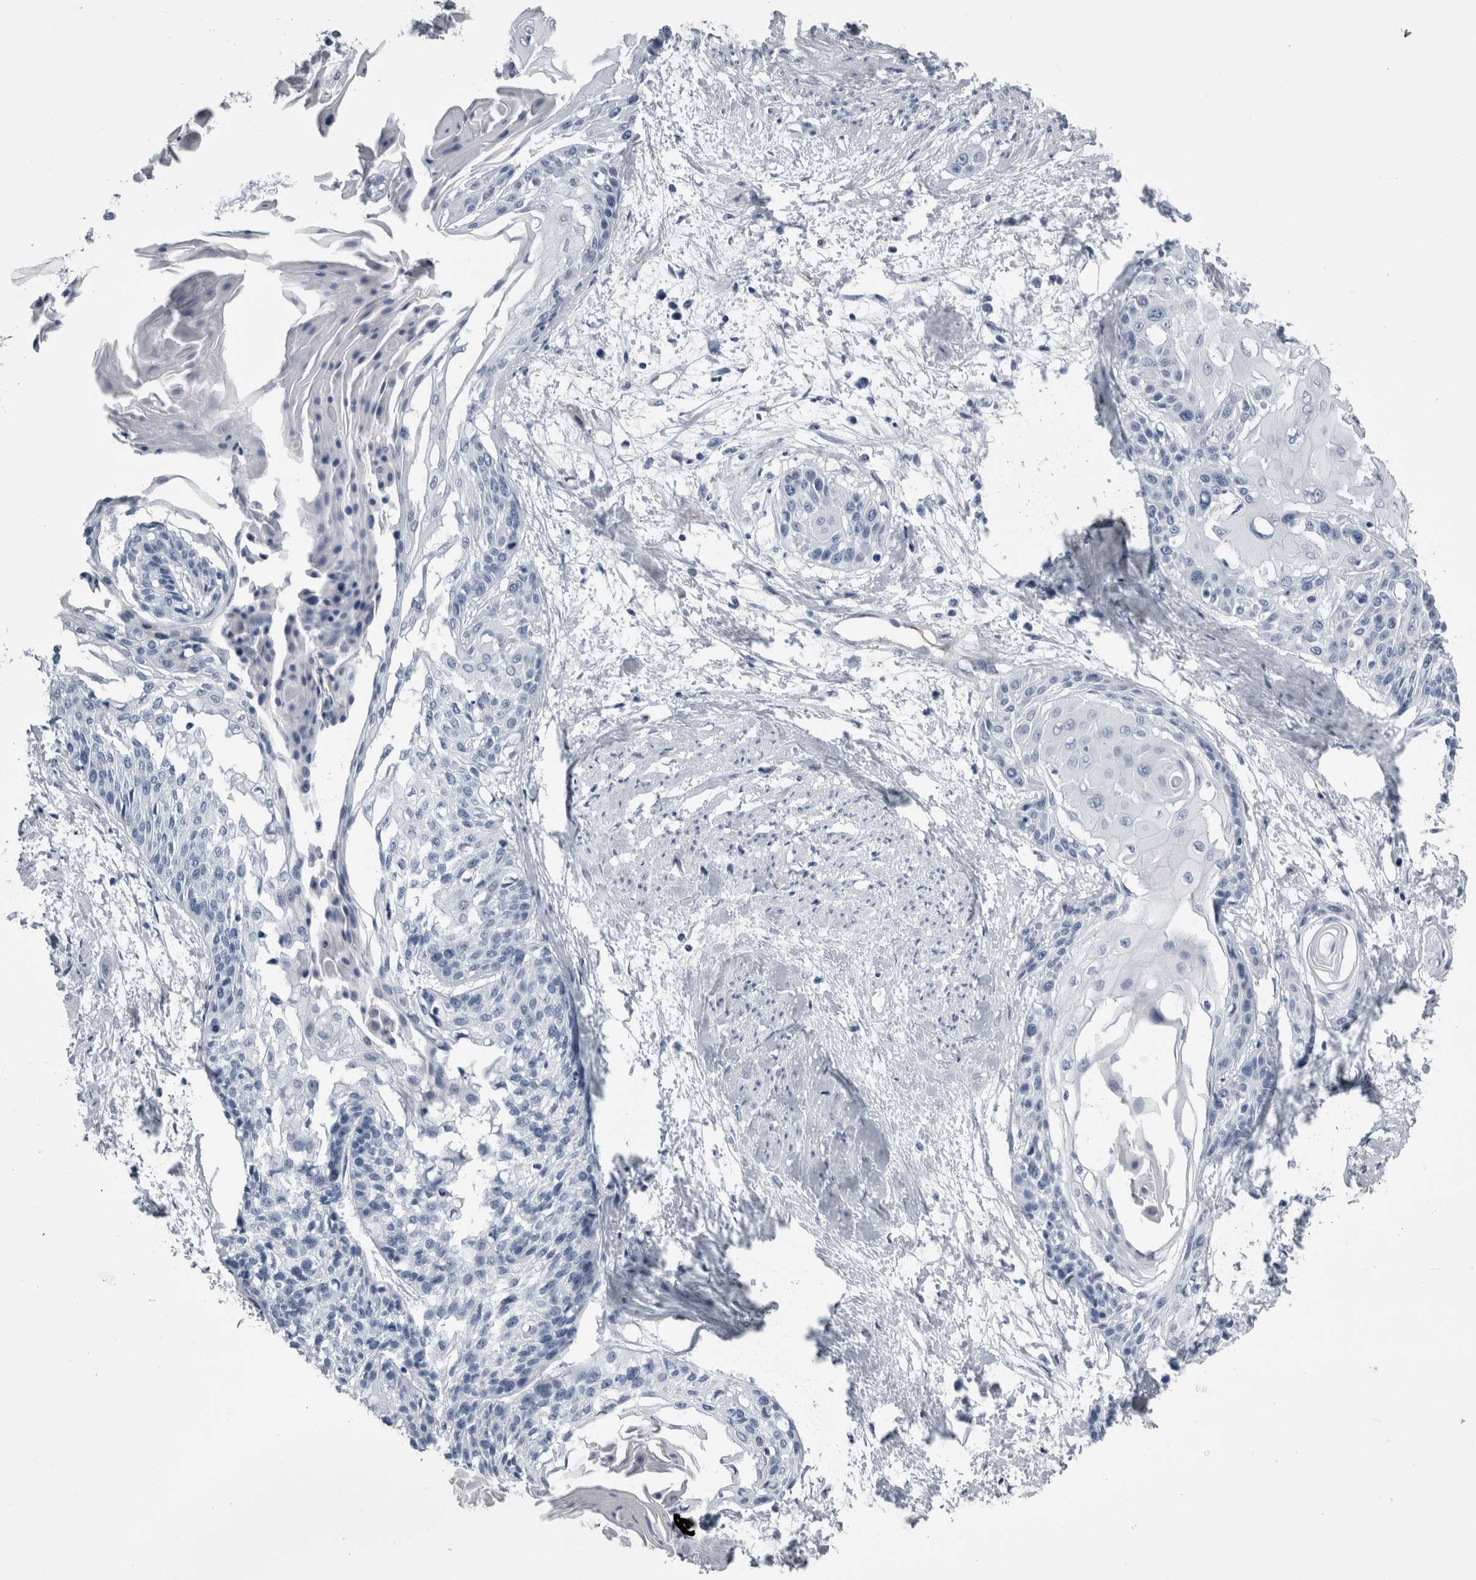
{"staining": {"intensity": "negative", "quantity": "none", "location": "none"}, "tissue": "cervical cancer", "cell_type": "Tumor cells", "image_type": "cancer", "snomed": [{"axis": "morphology", "description": "Squamous cell carcinoma, NOS"}, {"axis": "topography", "description": "Cervix"}], "caption": "DAB immunohistochemical staining of cervical squamous cell carcinoma demonstrates no significant expression in tumor cells.", "gene": "VWDE", "patient": {"sex": "female", "age": 57}}